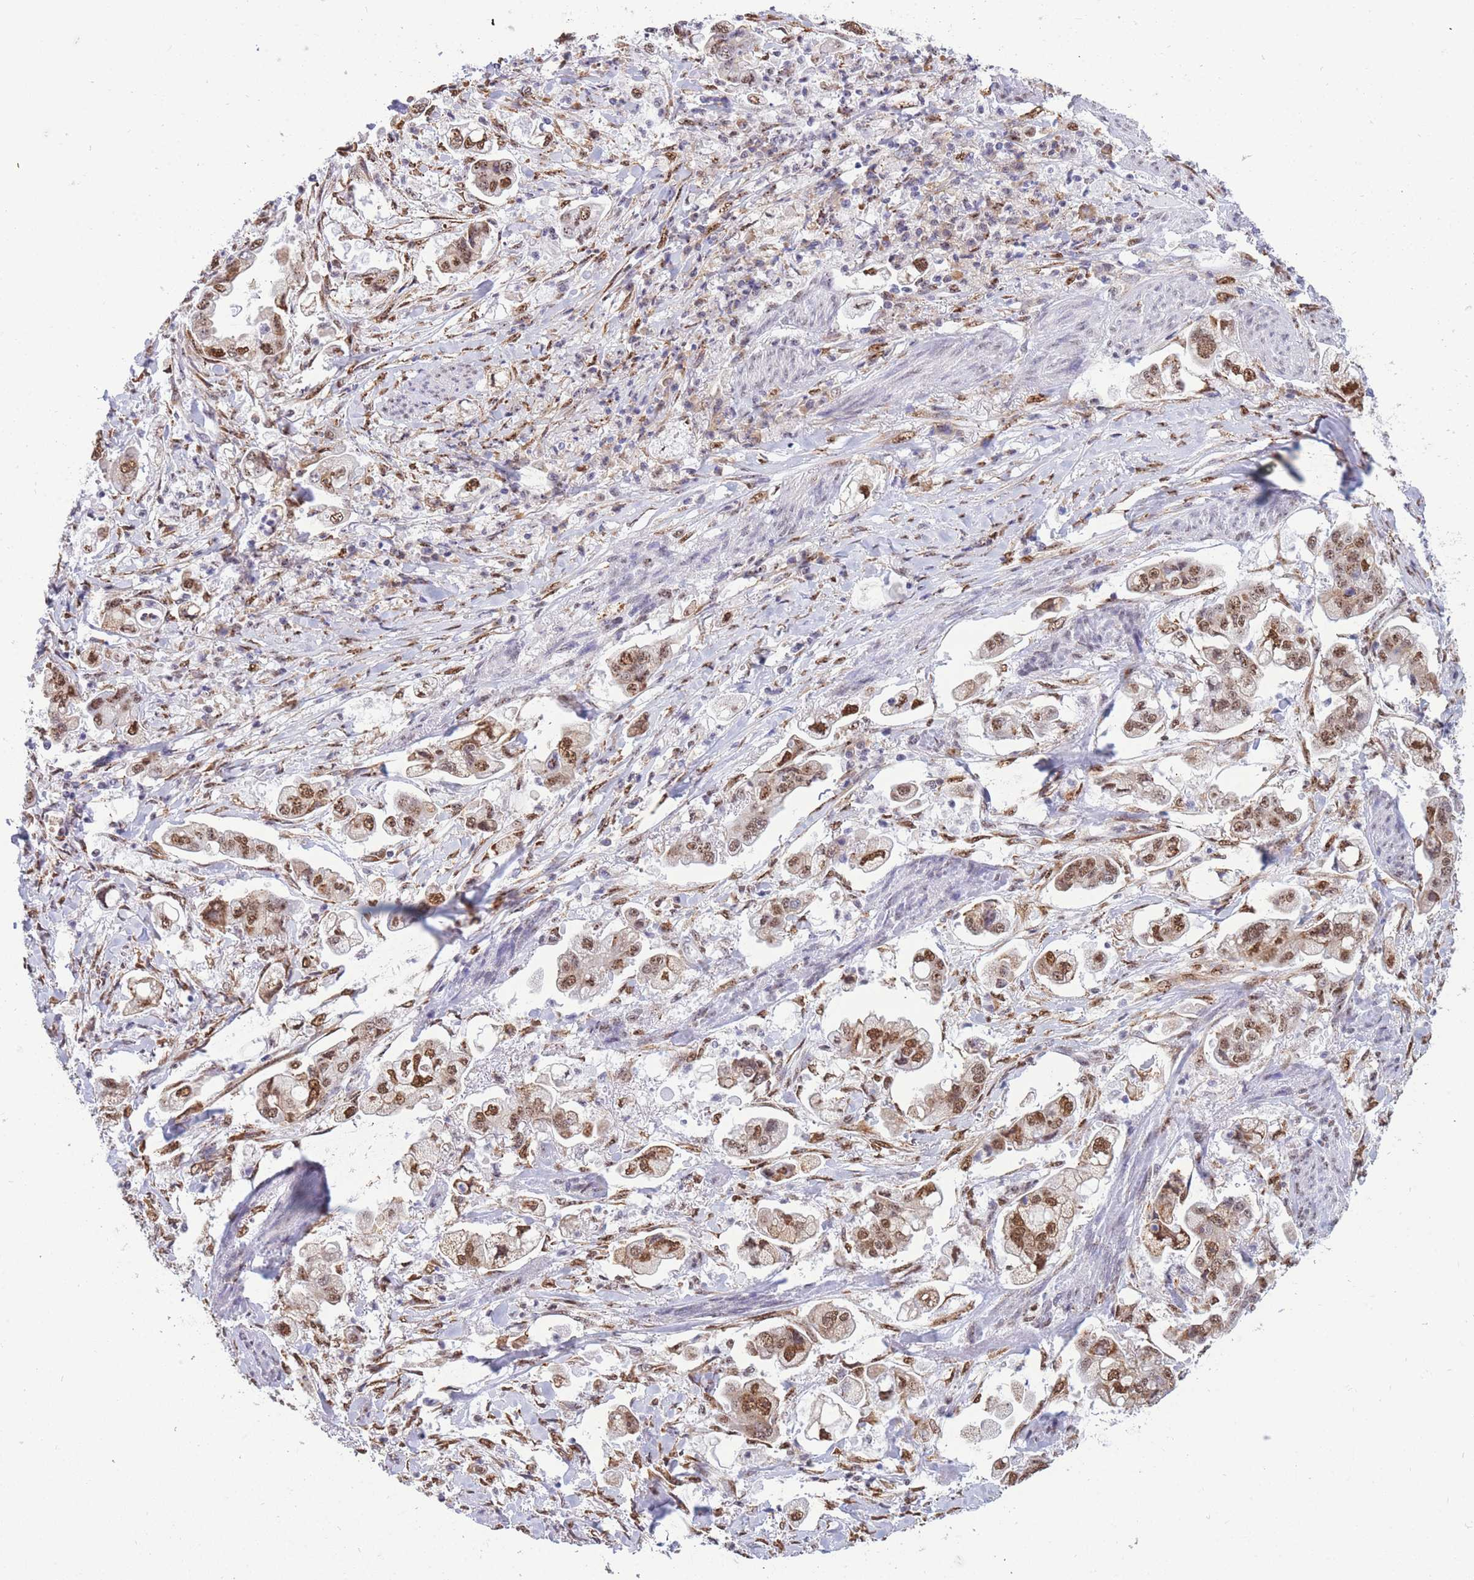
{"staining": {"intensity": "moderate", "quantity": ">75%", "location": "cytoplasmic/membranous,nuclear"}, "tissue": "stomach cancer", "cell_type": "Tumor cells", "image_type": "cancer", "snomed": [{"axis": "morphology", "description": "Adenocarcinoma, NOS"}, {"axis": "topography", "description": "Stomach"}], "caption": "A high-resolution photomicrograph shows IHC staining of adenocarcinoma (stomach), which reveals moderate cytoplasmic/membranous and nuclear positivity in approximately >75% of tumor cells. (DAB (3,3'-diaminobenzidine) IHC, brown staining for protein, blue staining for nuclei).", "gene": "FAM153A", "patient": {"sex": "male", "age": 62}}